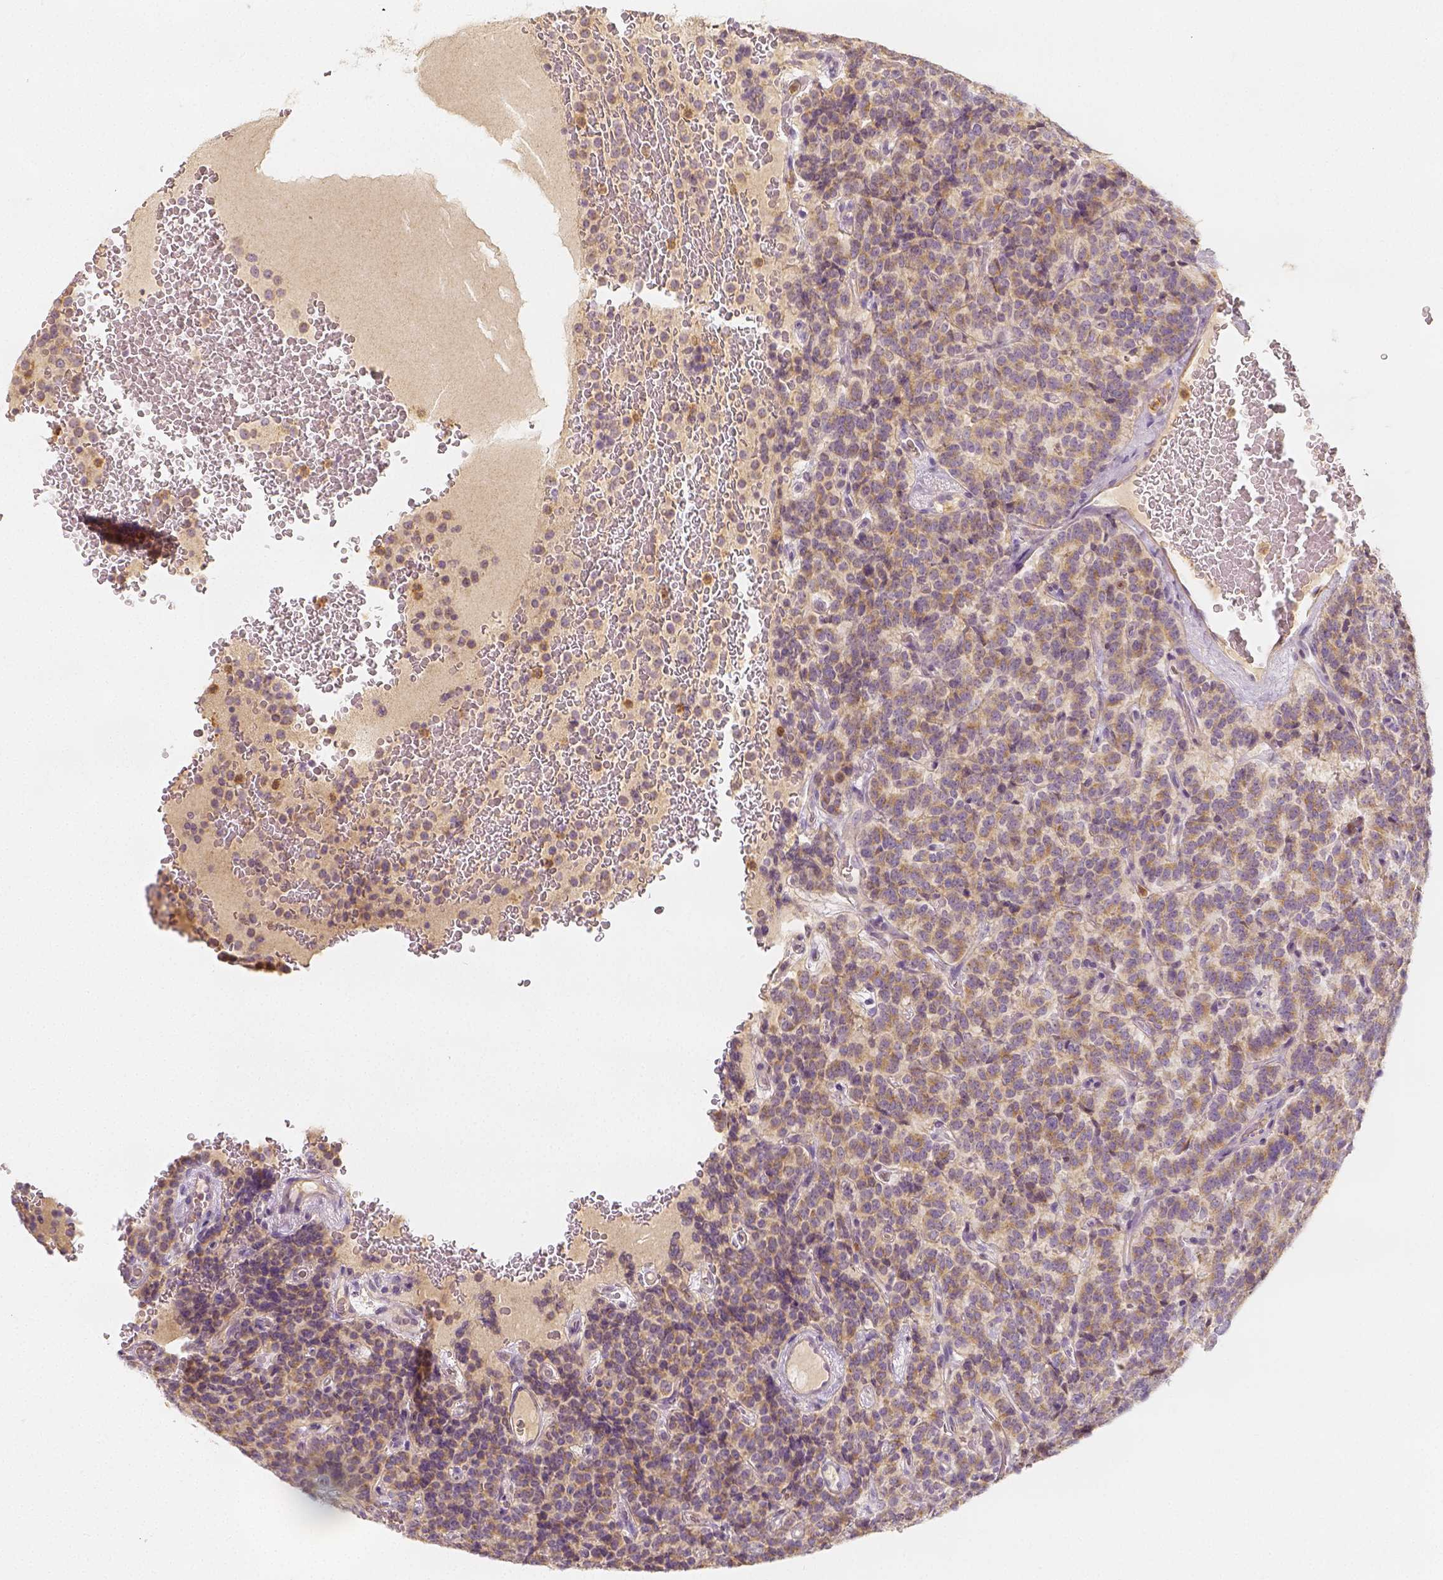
{"staining": {"intensity": "moderate", "quantity": ">75%", "location": "cytoplasmic/membranous"}, "tissue": "carcinoid", "cell_type": "Tumor cells", "image_type": "cancer", "snomed": [{"axis": "morphology", "description": "Carcinoid, malignant, NOS"}, {"axis": "topography", "description": "Pancreas"}], "caption": "High-magnification brightfield microscopy of carcinoid (malignant) stained with DAB (3,3'-diaminobenzidine) (brown) and counterstained with hematoxylin (blue). tumor cells exhibit moderate cytoplasmic/membranous expression is identified in approximately>75% of cells. (DAB IHC, brown staining for protein, blue staining for nuclei).", "gene": "PTPRJ", "patient": {"sex": "male", "age": 36}}